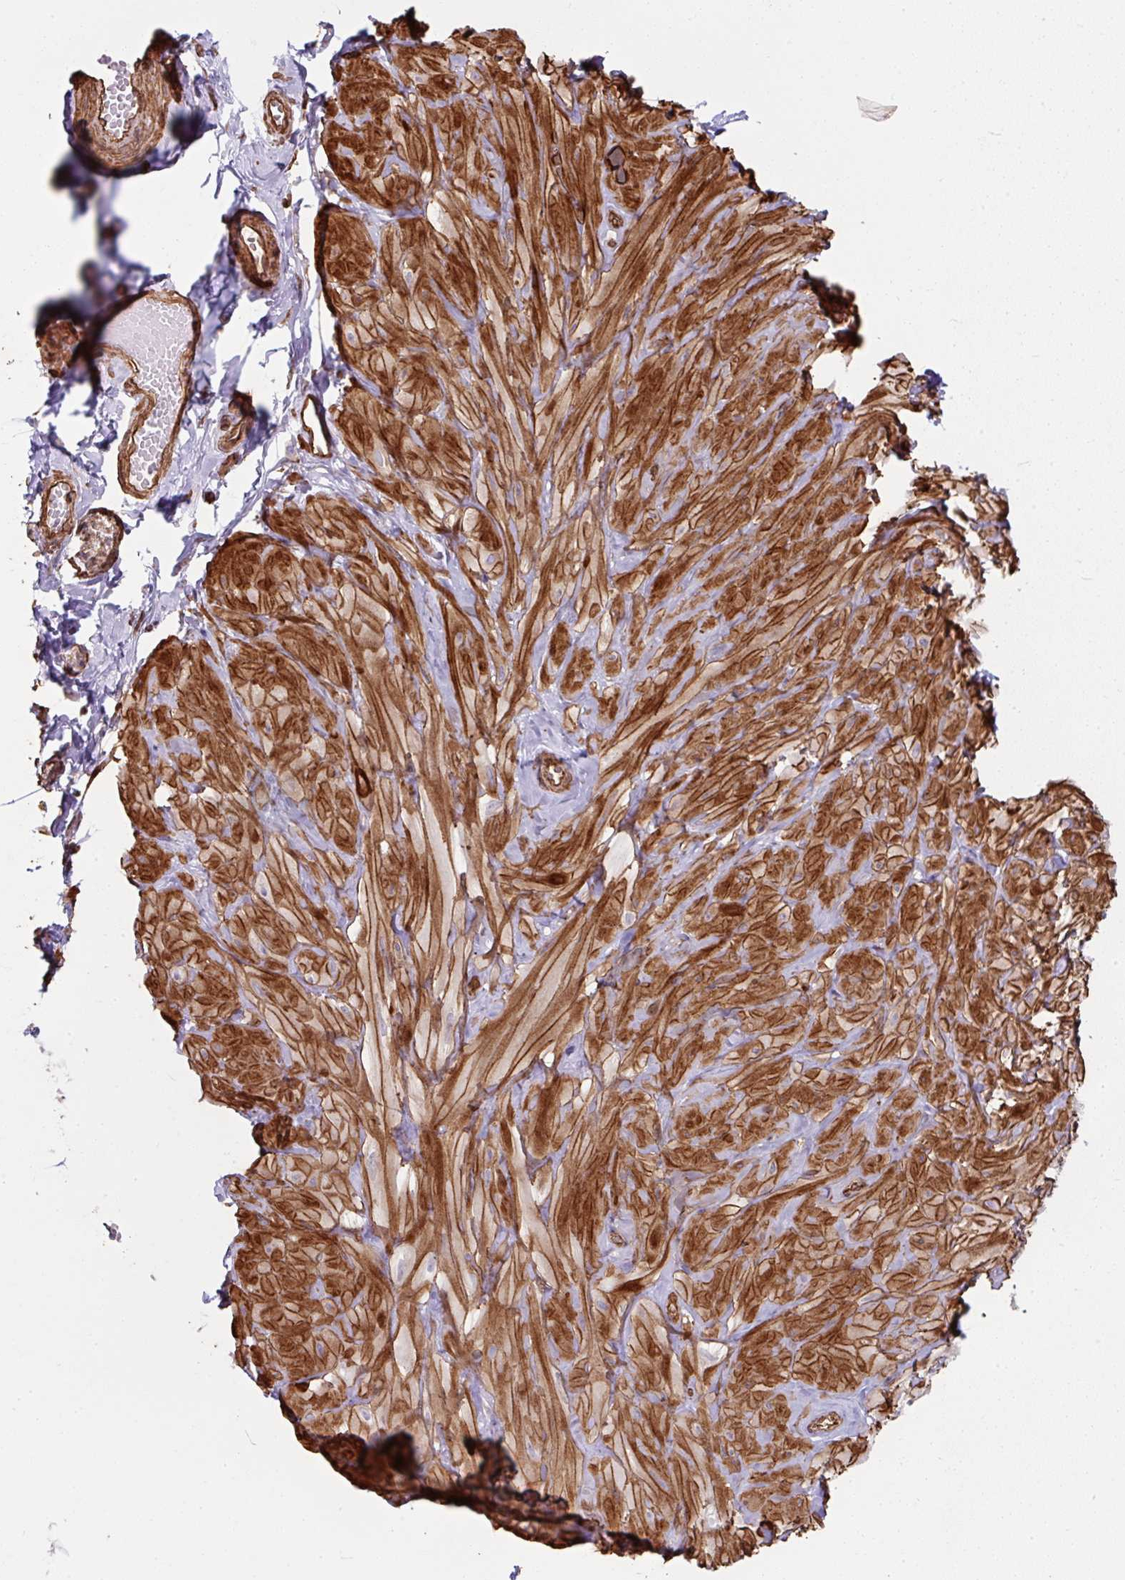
{"staining": {"intensity": "moderate", "quantity": ">75%", "location": "cytoplasmic/membranous"}, "tissue": "adipose tissue", "cell_type": "Adipocytes", "image_type": "normal", "snomed": [{"axis": "morphology", "description": "Normal tissue, NOS"}, {"axis": "topography", "description": "Soft tissue"}, {"axis": "topography", "description": "Adipose tissue"}, {"axis": "topography", "description": "Vascular tissue"}, {"axis": "topography", "description": "Peripheral nerve tissue"}], "caption": "Protein expression analysis of benign adipose tissue shows moderate cytoplasmic/membranous positivity in approximately >75% of adipocytes.", "gene": "ANKUB1", "patient": {"sex": "male", "age": 29}}